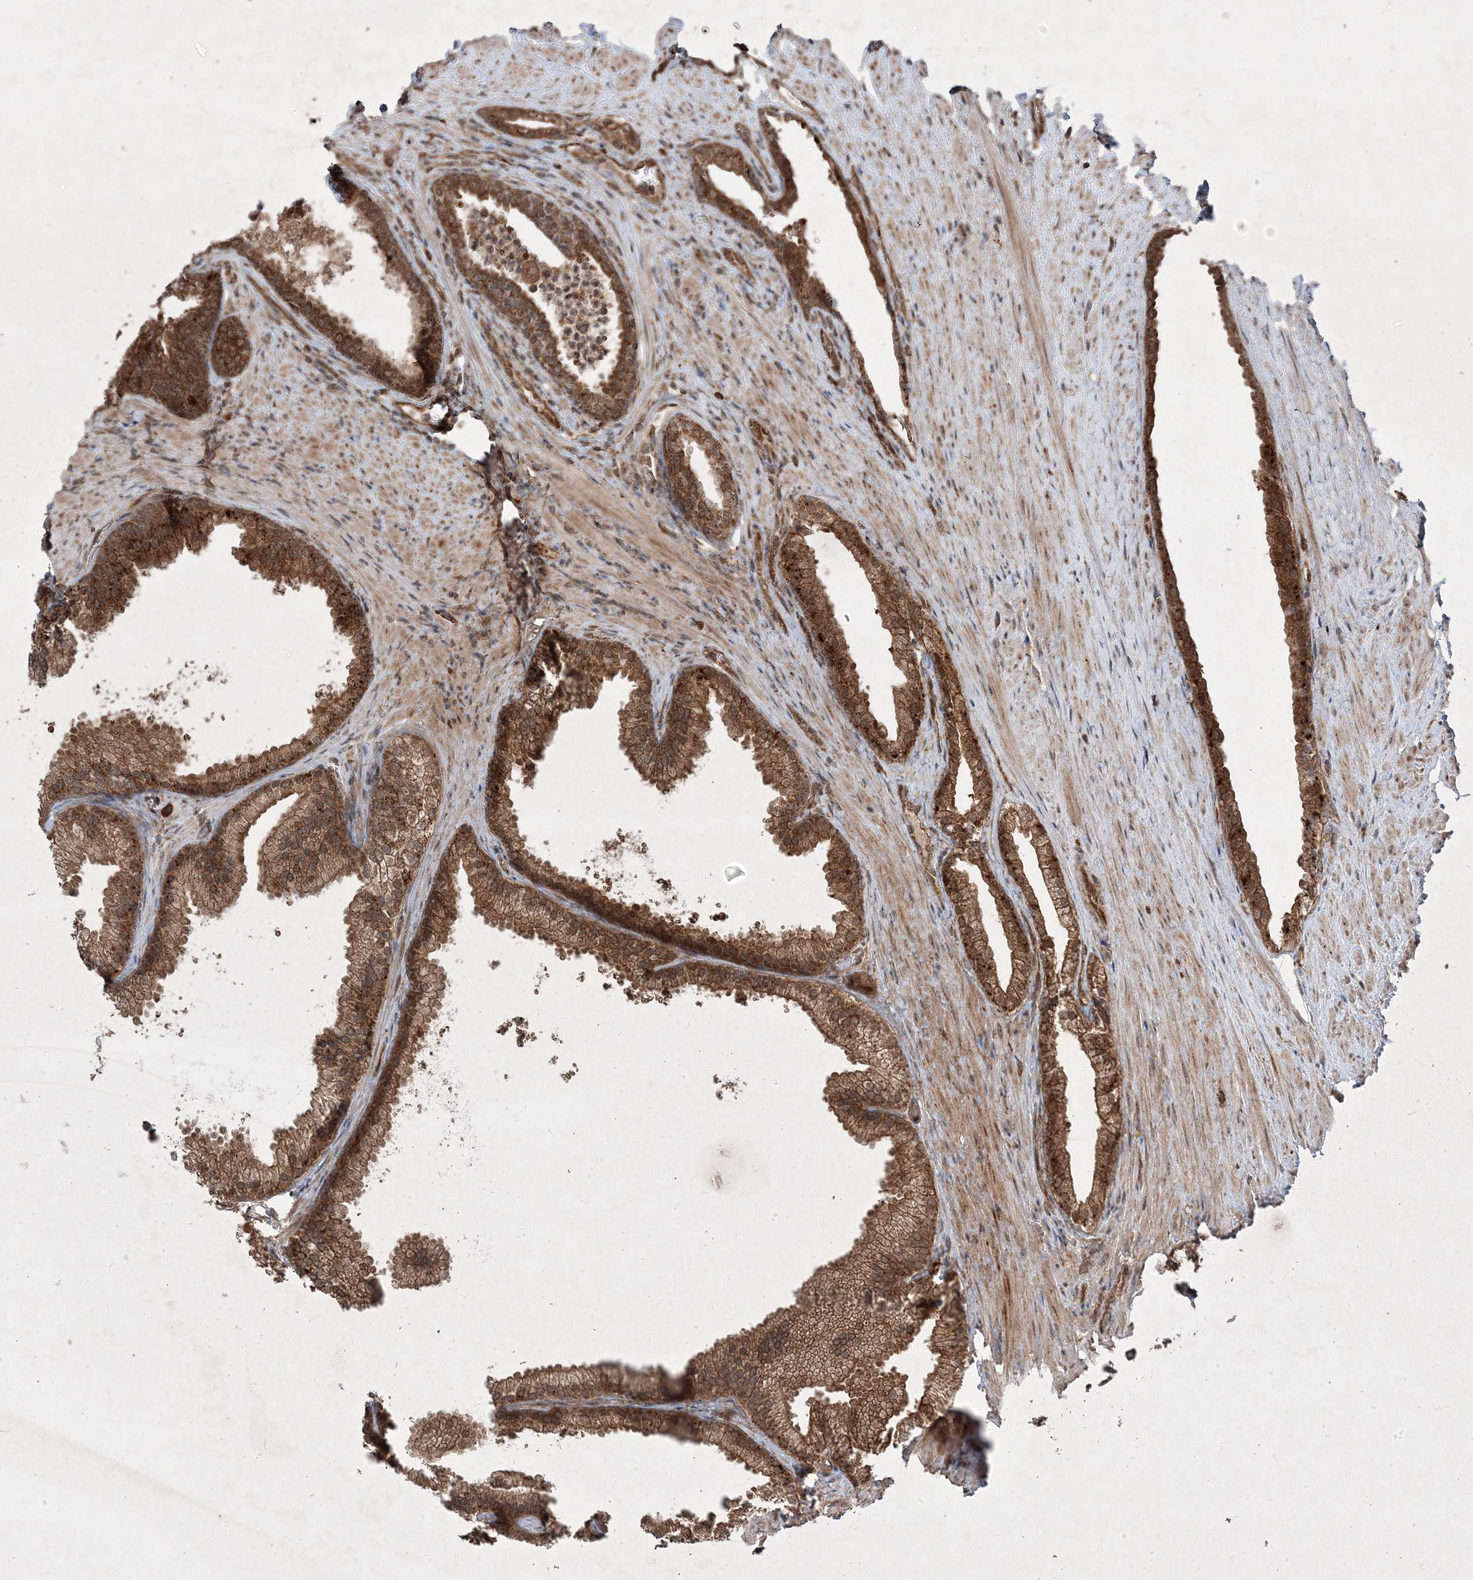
{"staining": {"intensity": "strong", "quantity": ">75%", "location": "cytoplasmic/membranous,nuclear"}, "tissue": "prostate", "cell_type": "Glandular cells", "image_type": "normal", "snomed": [{"axis": "morphology", "description": "Normal tissue, NOS"}, {"axis": "topography", "description": "Prostate"}], "caption": "IHC (DAB) staining of benign prostate demonstrates strong cytoplasmic/membranous,nuclear protein staining in approximately >75% of glandular cells.", "gene": "PLEKHM2", "patient": {"sex": "male", "age": 76}}